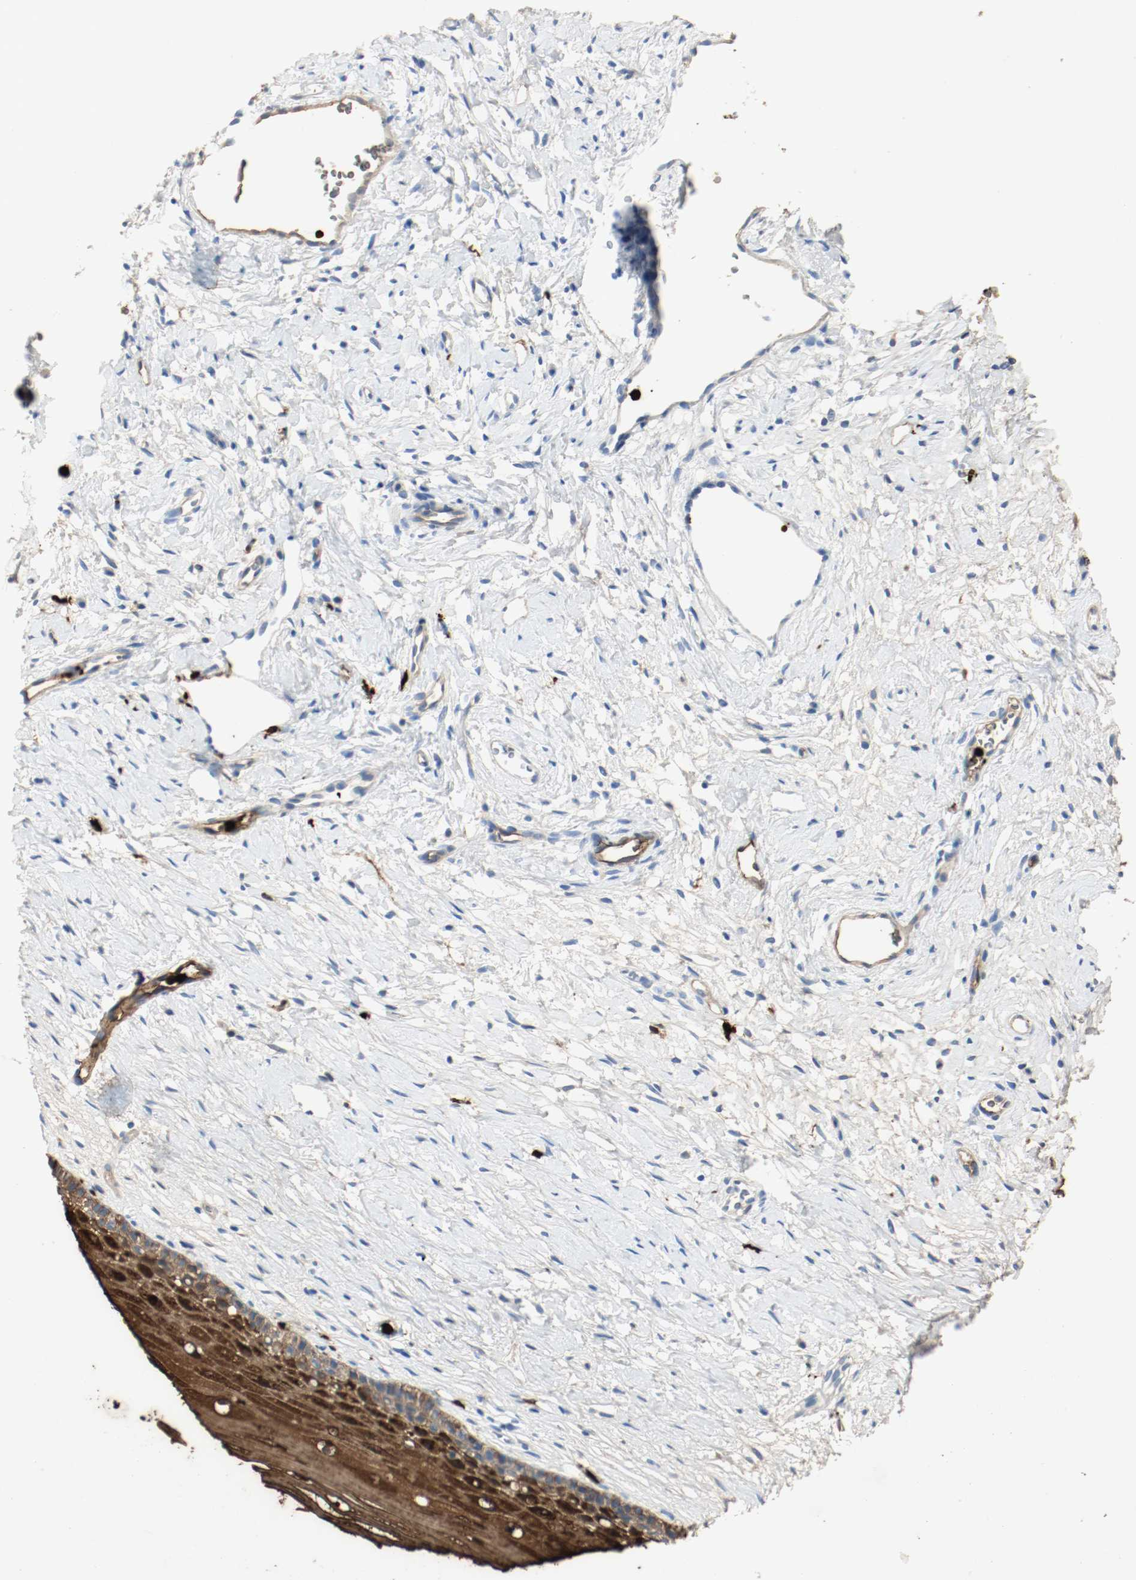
{"staining": {"intensity": "negative", "quantity": "none", "location": "none"}, "tissue": "cervix", "cell_type": "Glandular cells", "image_type": "normal", "snomed": [{"axis": "morphology", "description": "Normal tissue, NOS"}, {"axis": "topography", "description": "Cervix"}], "caption": "A high-resolution micrograph shows immunohistochemistry staining of normal cervix, which reveals no significant staining in glandular cells.", "gene": "S100A9", "patient": {"sex": "female", "age": 46}}